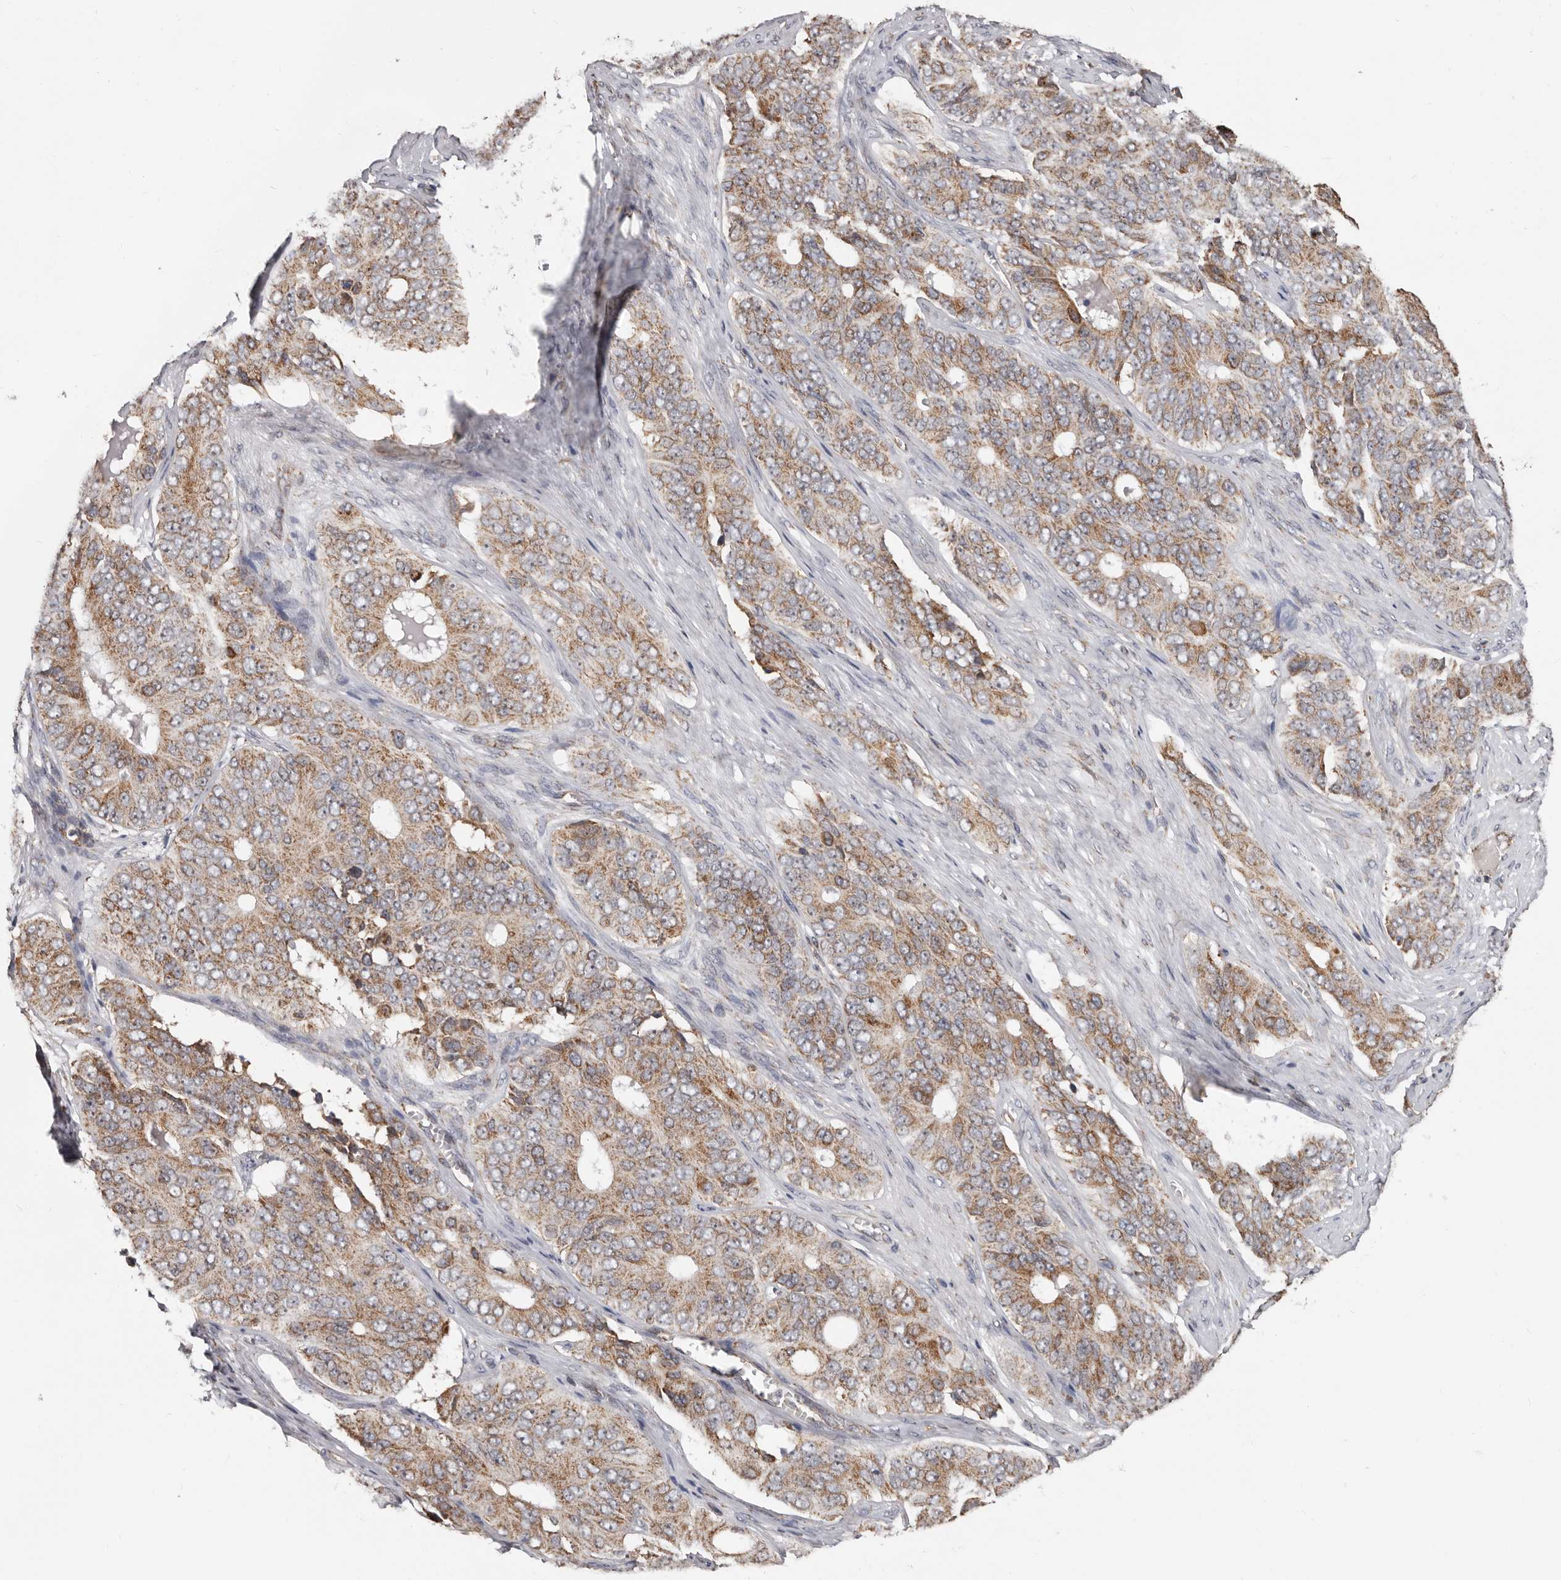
{"staining": {"intensity": "weak", "quantity": ">75%", "location": "cytoplasmic/membranous"}, "tissue": "ovarian cancer", "cell_type": "Tumor cells", "image_type": "cancer", "snomed": [{"axis": "morphology", "description": "Carcinoma, endometroid"}, {"axis": "topography", "description": "Ovary"}], "caption": "Protein analysis of endometroid carcinoma (ovarian) tissue shows weak cytoplasmic/membranous expression in approximately >75% of tumor cells.", "gene": "MRPL18", "patient": {"sex": "female", "age": 51}}